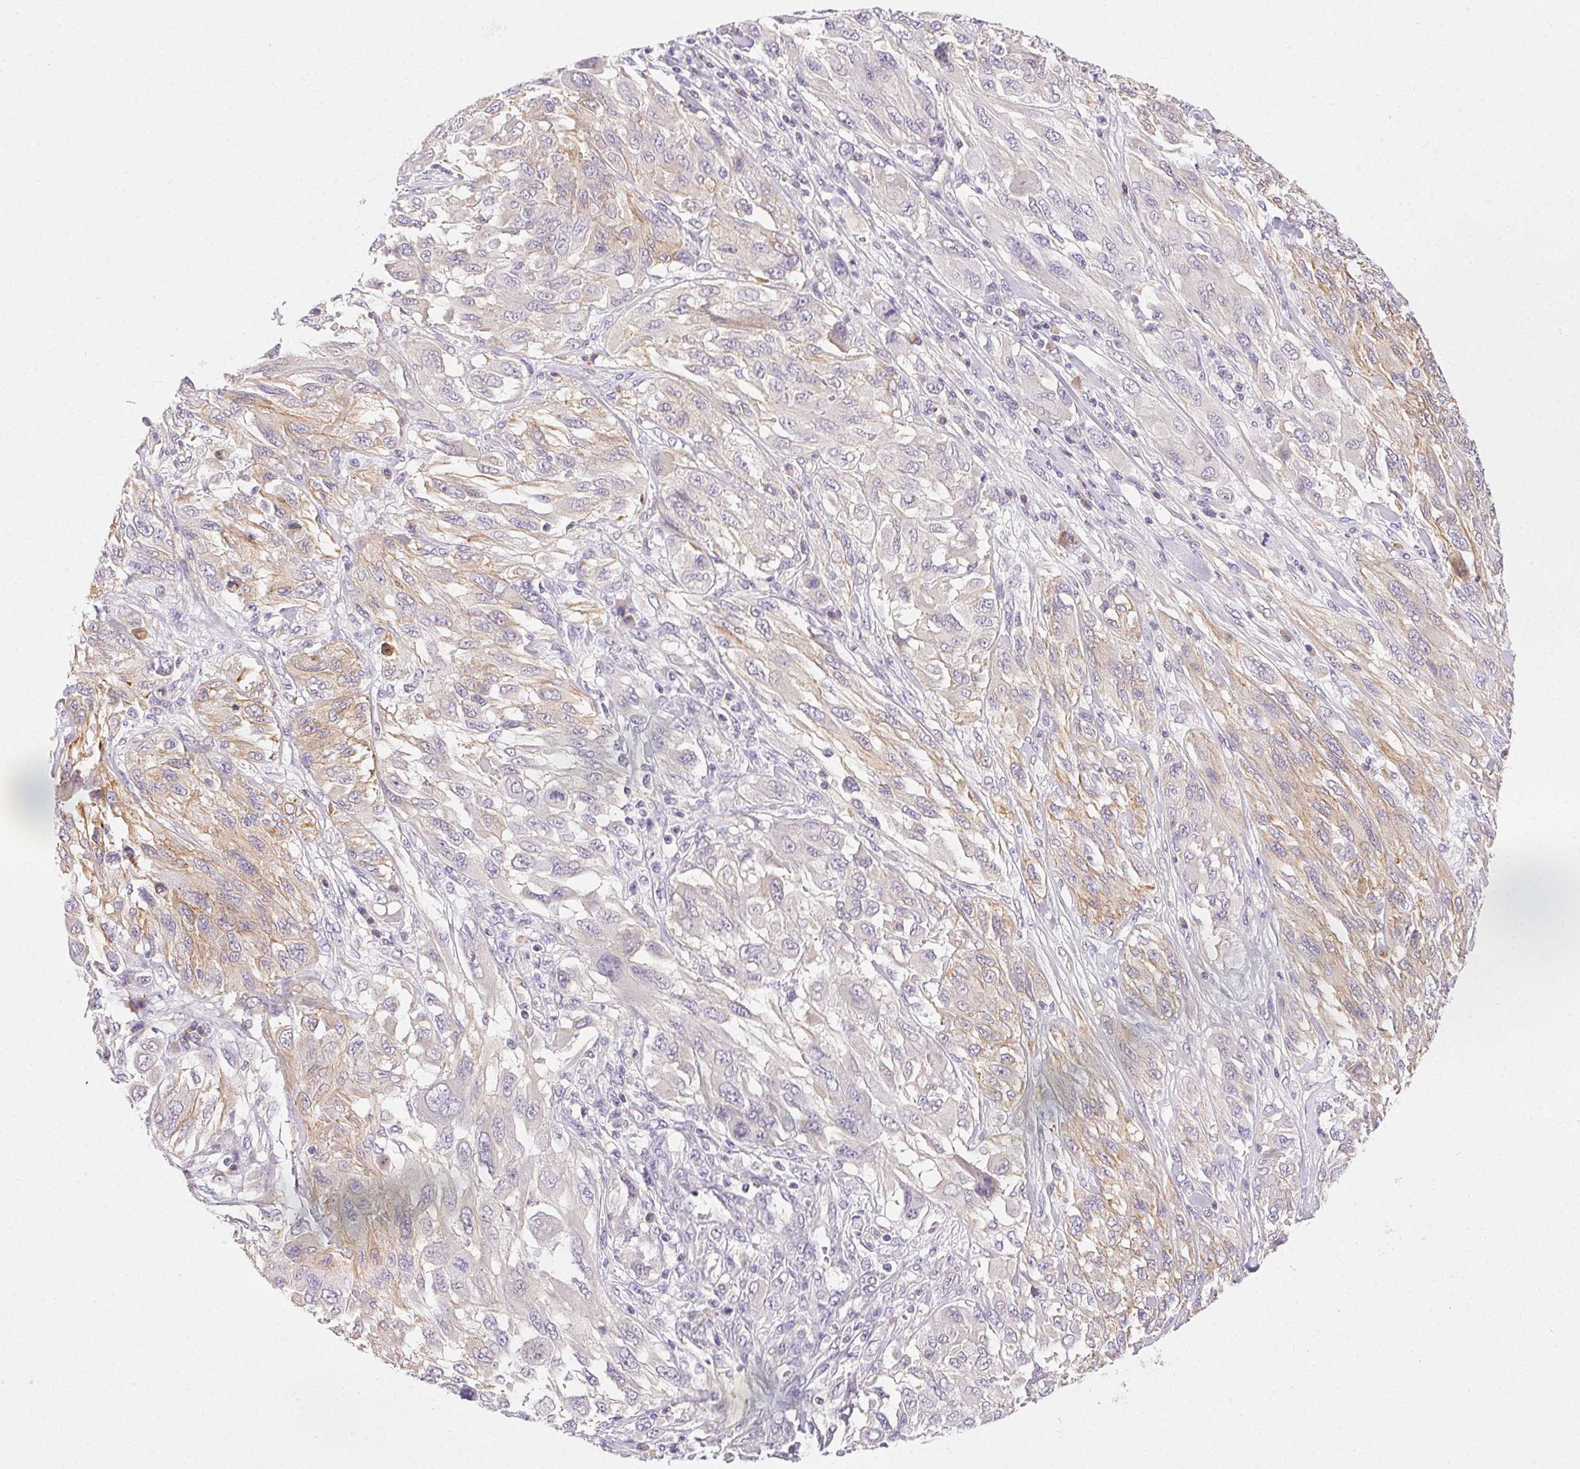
{"staining": {"intensity": "moderate", "quantity": "<25%", "location": "cytoplasmic/membranous"}, "tissue": "melanoma", "cell_type": "Tumor cells", "image_type": "cancer", "snomed": [{"axis": "morphology", "description": "Malignant melanoma, NOS"}, {"axis": "topography", "description": "Skin"}], "caption": "A histopathology image of melanoma stained for a protein demonstrates moderate cytoplasmic/membranous brown staining in tumor cells.", "gene": "CSN1S1", "patient": {"sex": "female", "age": 91}}